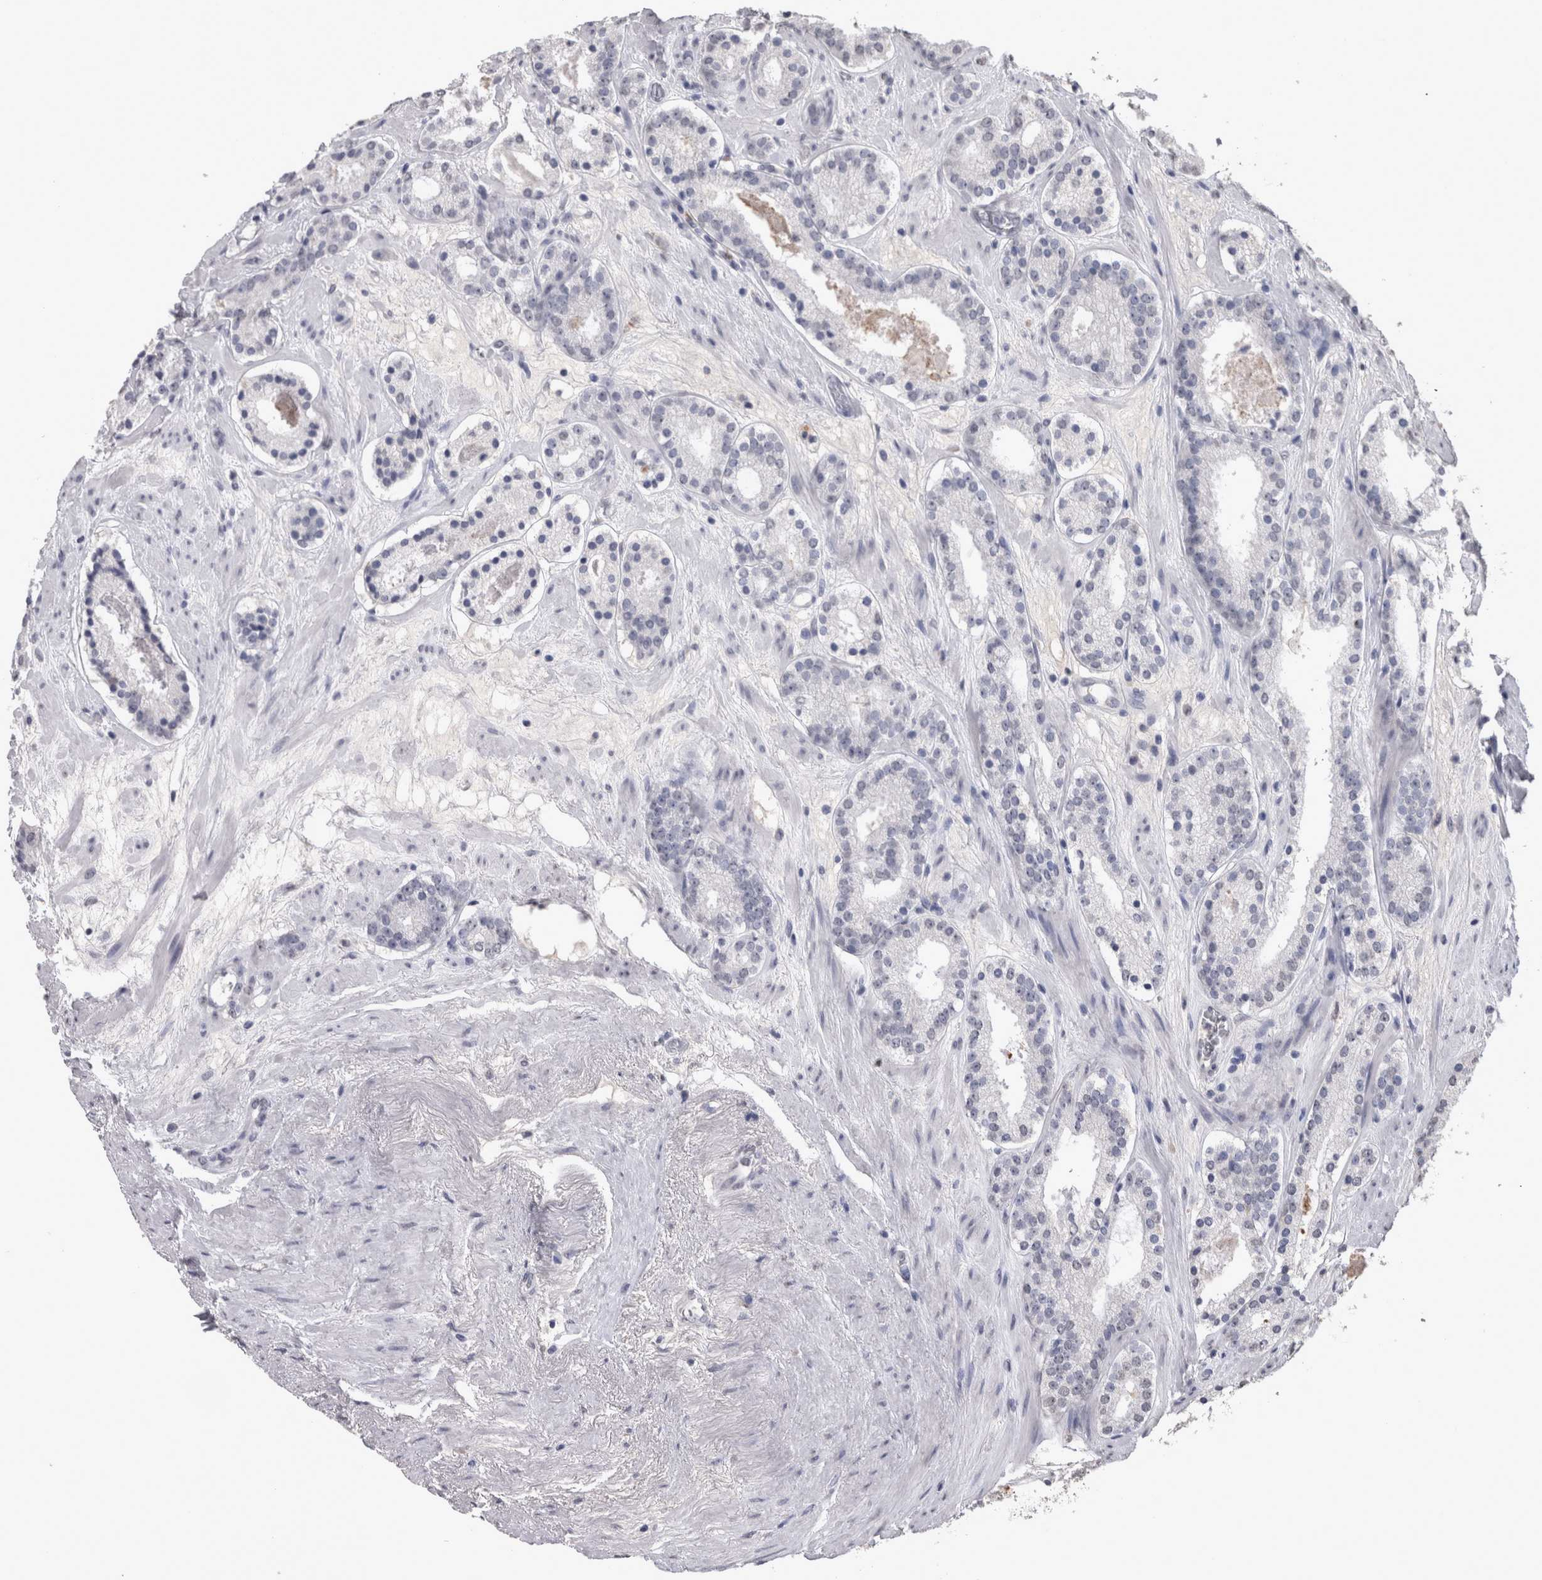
{"staining": {"intensity": "negative", "quantity": "none", "location": "none"}, "tissue": "prostate cancer", "cell_type": "Tumor cells", "image_type": "cancer", "snomed": [{"axis": "morphology", "description": "Adenocarcinoma, Low grade"}, {"axis": "topography", "description": "Prostate"}], "caption": "This is a histopathology image of immunohistochemistry staining of prostate cancer, which shows no positivity in tumor cells.", "gene": "PAX5", "patient": {"sex": "male", "age": 69}}